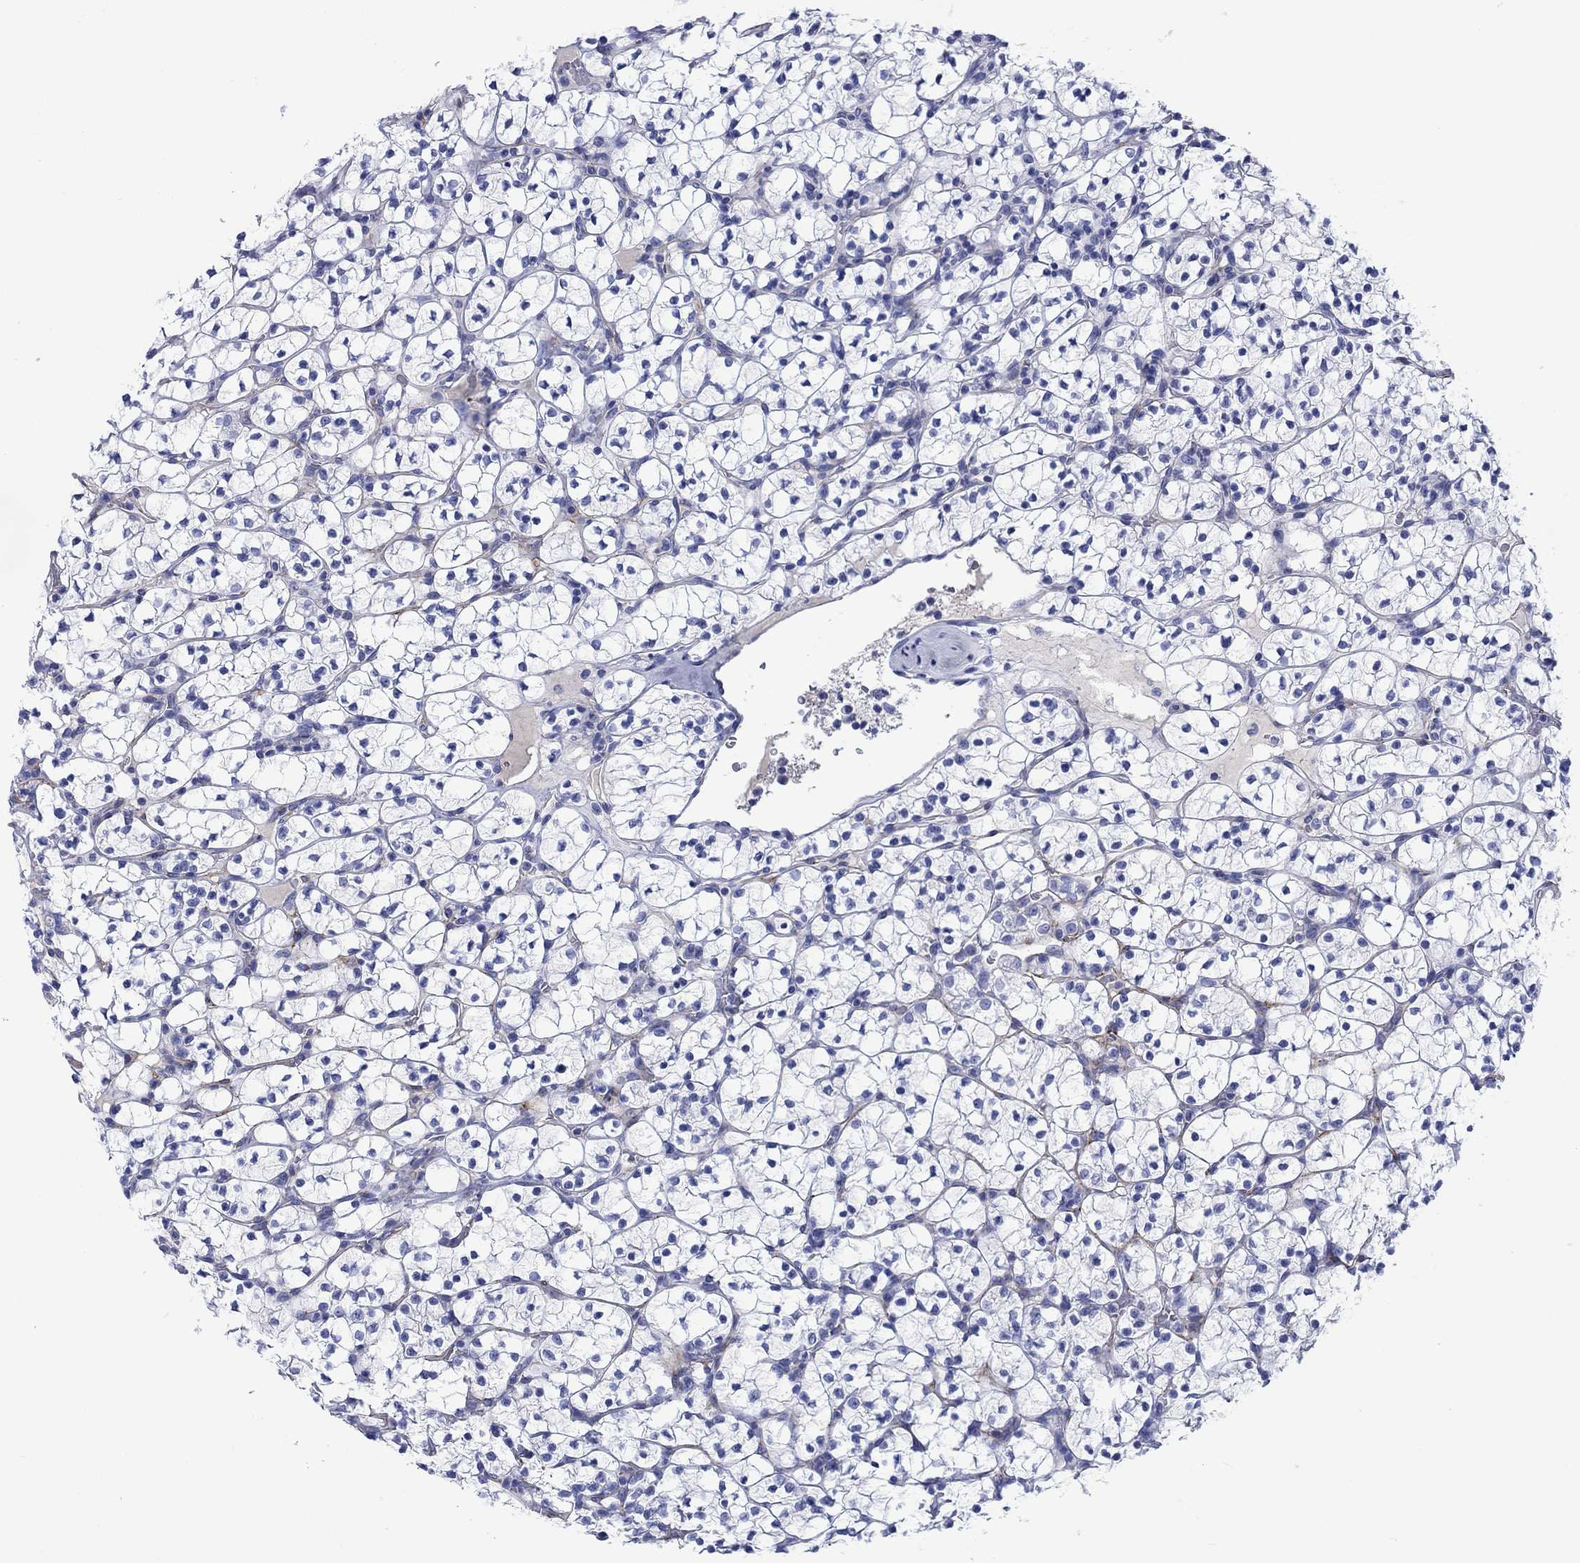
{"staining": {"intensity": "negative", "quantity": "none", "location": "none"}, "tissue": "renal cancer", "cell_type": "Tumor cells", "image_type": "cancer", "snomed": [{"axis": "morphology", "description": "Adenocarcinoma, NOS"}, {"axis": "topography", "description": "Kidney"}], "caption": "Adenocarcinoma (renal) stained for a protein using immunohistochemistry (IHC) exhibits no staining tumor cells.", "gene": "CACNG3", "patient": {"sex": "female", "age": 89}}